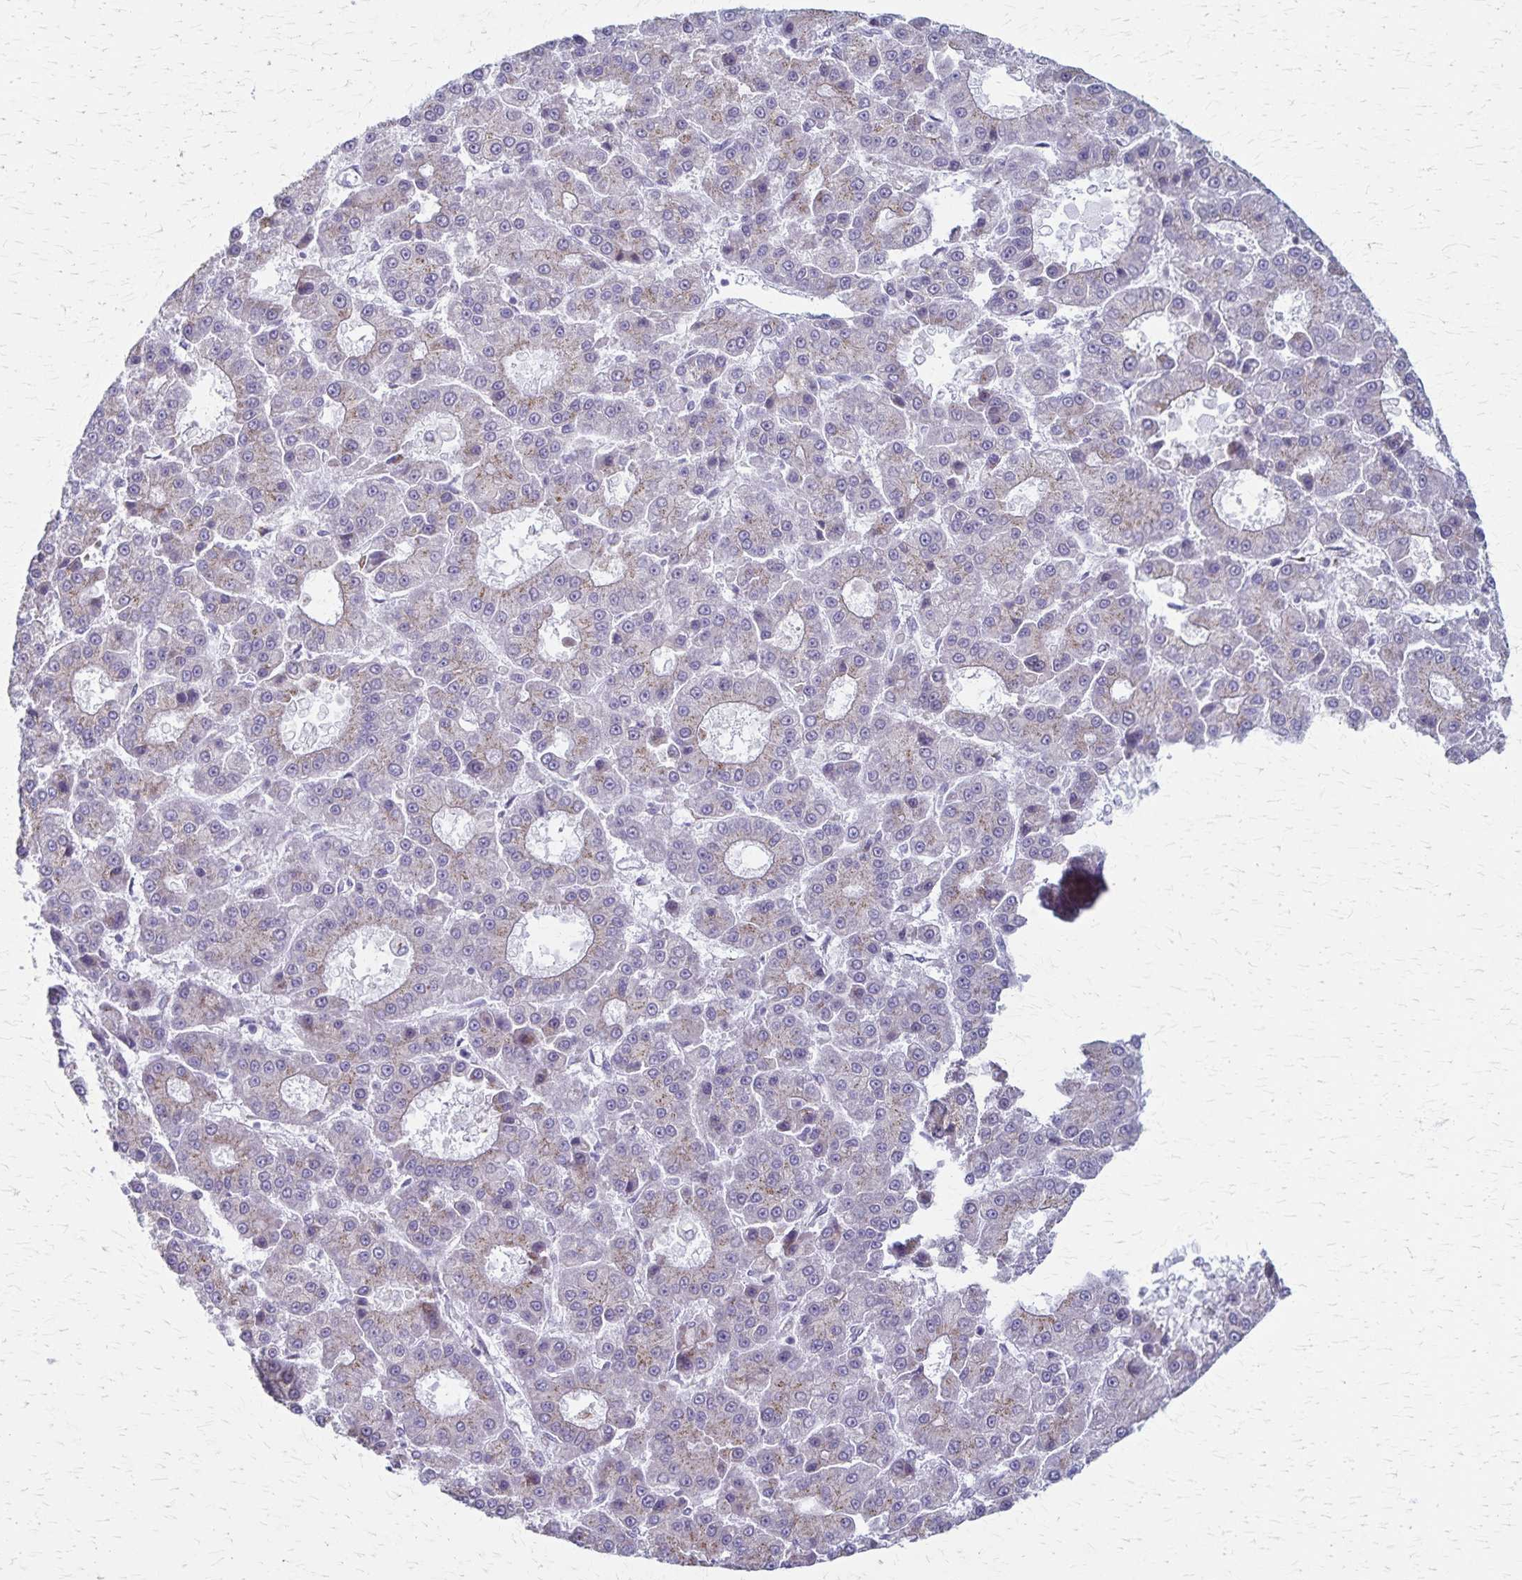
{"staining": {"intensity": "negative", "quantity": "none", "location": "none"}, "tissue": "liver cancer", "cell_type": "Tumor cells", "image_type": "cancer", "snomed": [{"axis": "morphology", "description": "Carcinoma, Hepatocellular, NOS"}, {"axis": "topography", "description": "Liver"}], "caption": "High power microscopy photomicrograph of an IHC micrograph of liver hepatocellular carcinoma, revealing no significant staining in tumor cells. The staining was performed using DAB to visualize the protein expression in brown, while the nuclei were stained in blue with hematoxylin (Magnification: 20x).", "gene": "MCFD2", "patient": {"sex": "male", "age": 70}}